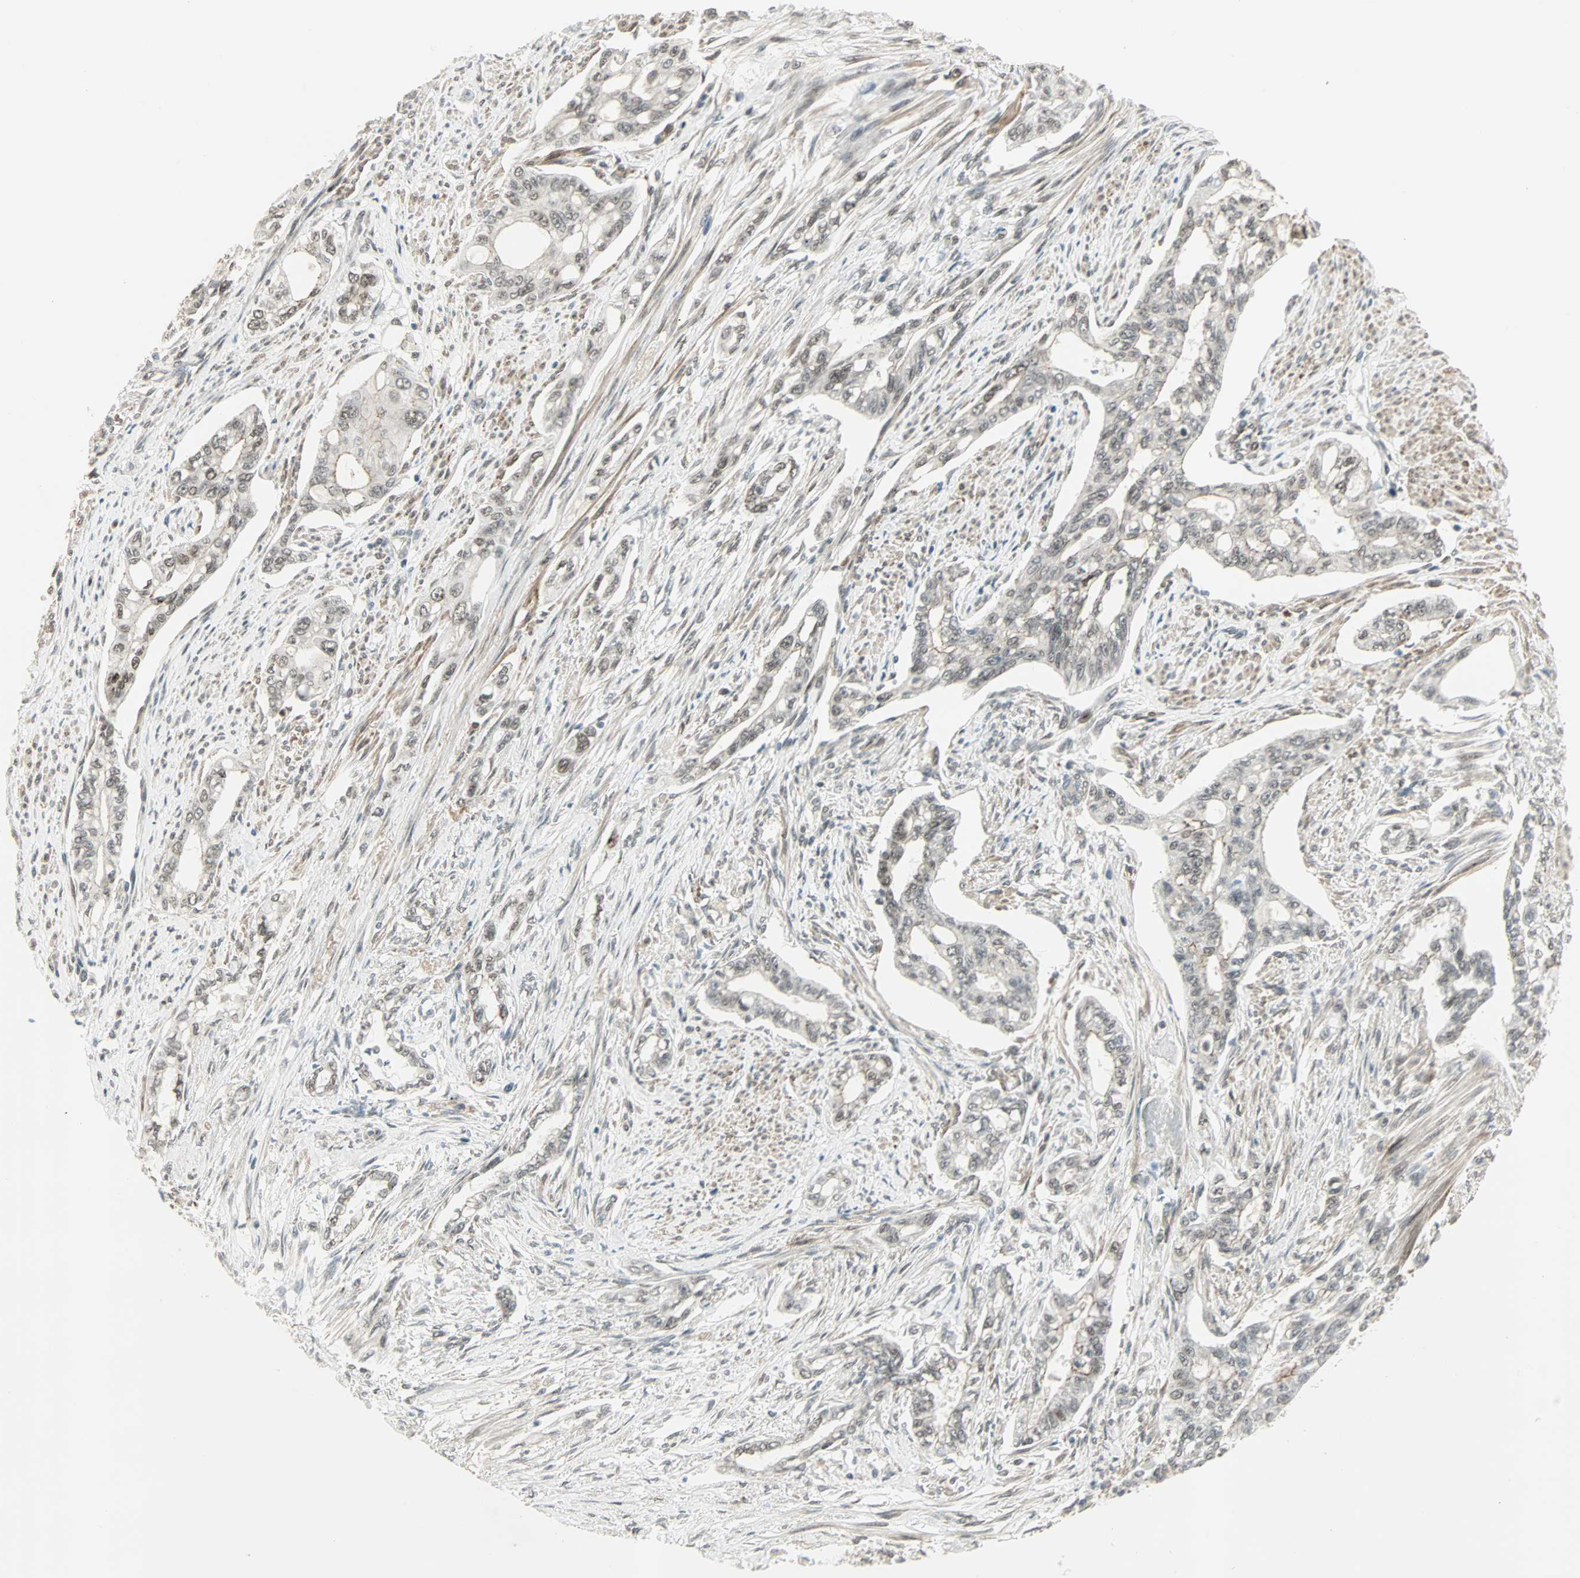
{"staining": {"intensity": "weak", "quantity": "25%-75%", "location": "nuclear"}, "tissue": "pancreatic cancer", "cell_type": "Tumor cells", "image_type": "cancer", "snomed": [{"axis": "morphology", "description": "Normal tissue, NOS"}, {"axis": "topography", "description": "Pancreas"}], "caption": "Human pancreatic cancer stained with a brown dye shows weak nuclear positive positivity in approximately 25%-75% of tumor cells.", "gene": "CBX4", "patient": {"sex": "male", "age": 42}}